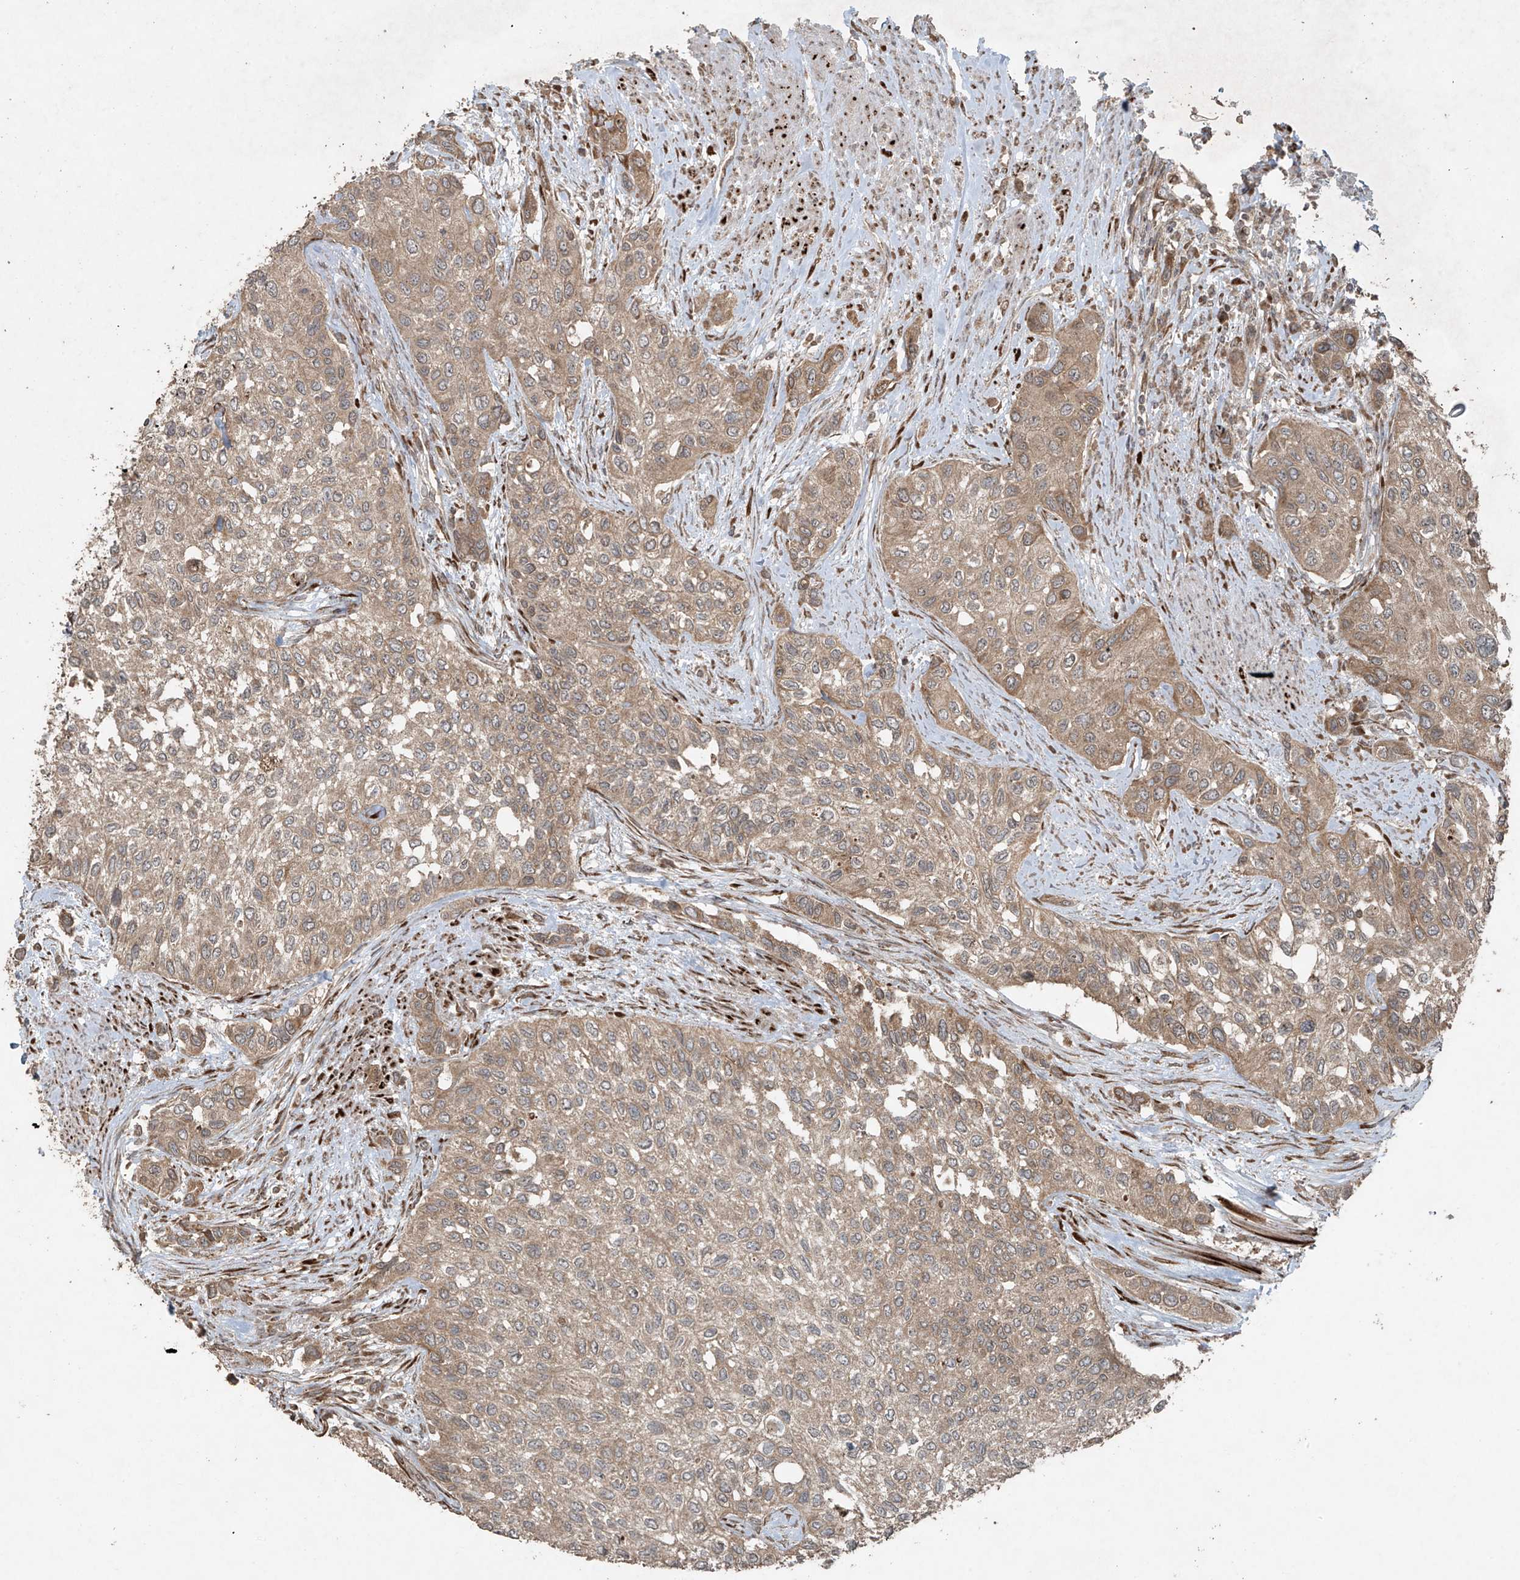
{"staining": {"intensity": "moderate", "quantity": ">75%", "location": "cytoplasmic/membranous"}, "tissue": "urothelial cancer", "cell_type": "Tumor cells", "image_type": "cancer", "snomed": [{"axis": "morphology", "description": "Normal tissue, NOS"}, {"axis": "morphology", "description": "Urothelial carcinoma, High grade"}, {"axis": "topography", "description": "Vascular tissue"}, {"axis": "topography", "description": "Urinary bladder"}], "caption": "Protein expression analysis of human urothelial carcinoma (high-grade) reveals moderate cytoplasmic/membranous staining in about >75% of tumor cells.", "gene": "PGPEP1", "patient": {"sex": "female", "age": 56}}